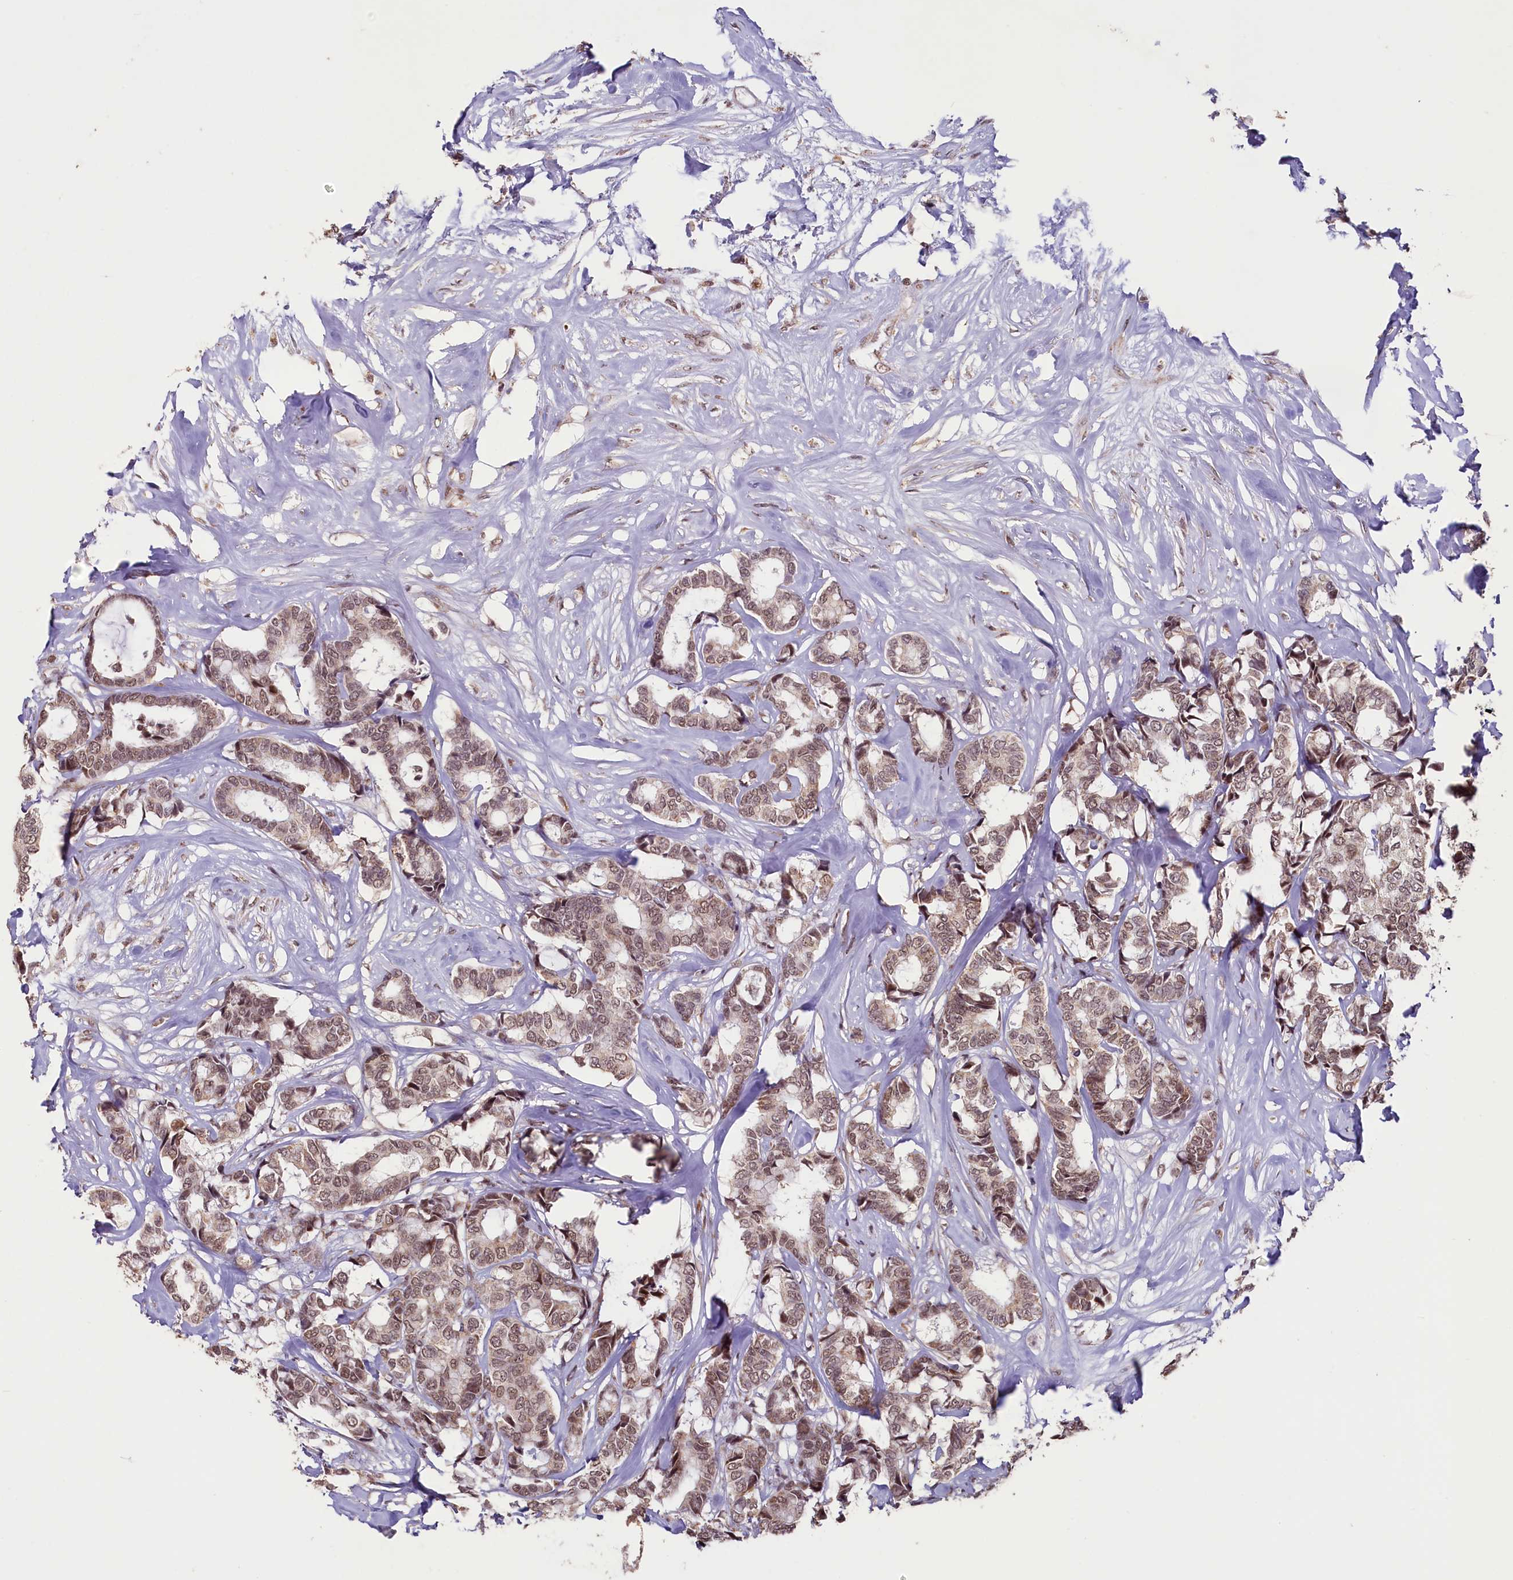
{"staining": {"intensity": "moderate", "quantity": ">75%", "location": "nuclear"}, "tissue": "breast cancer", "cell_type": "Tumor cells", "image_type": "cancer", "snomed": [{"axis": "morphology", "description": "Duct carcinoma"}, {"axis": "topography", "description": "Breast"}], "caption": "Protein staining demonstrates moderate nuclear positivity in about >75% of tumor cells in breast cancer. The protein is stained brown, and the nuclei are stained in blue (DAB (3,3'-diaminobenzidine) IHC with brightfield microscopy, high magnification).", "gene": "PDE6D", "patient": {"sex": "female", "age": 87}}